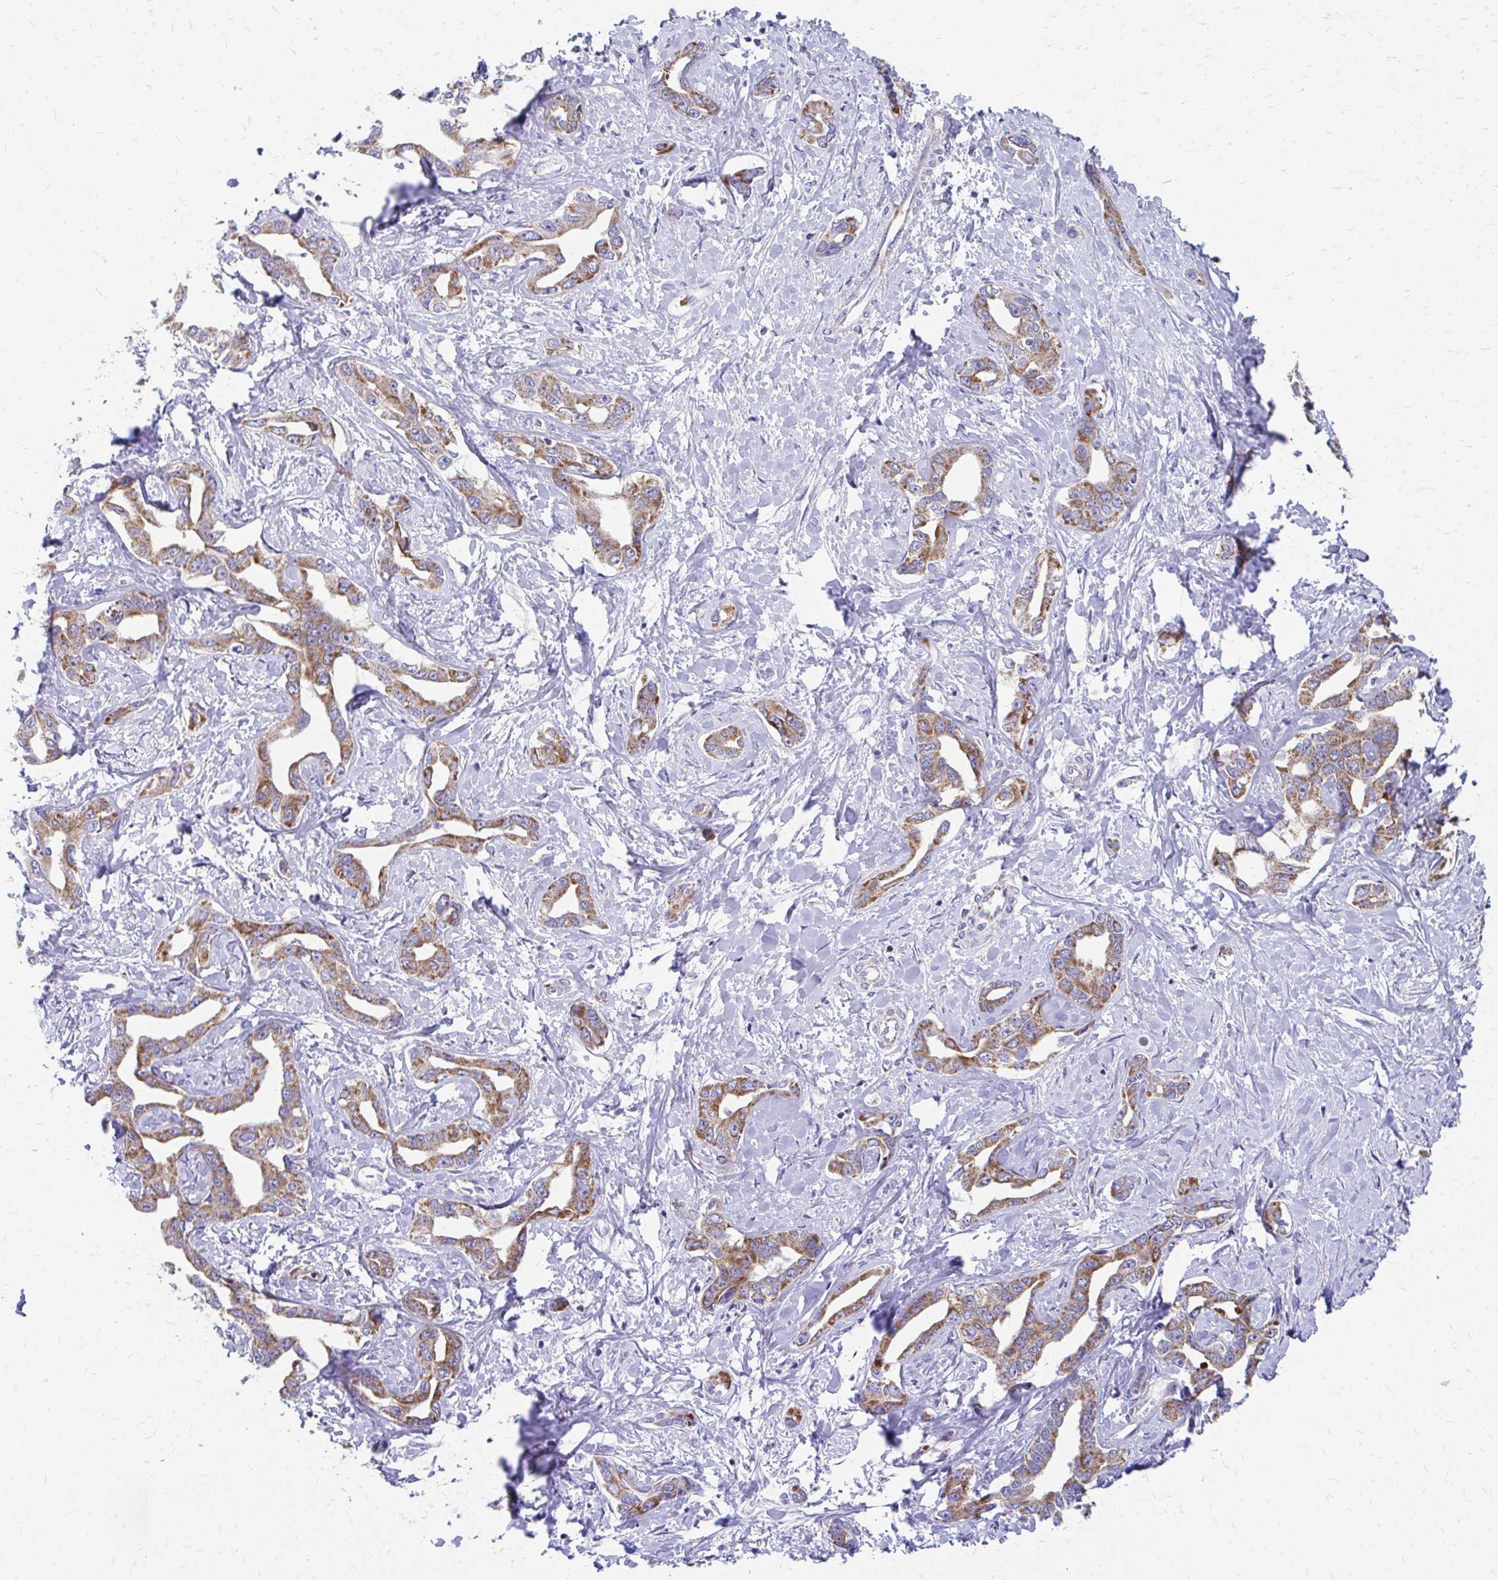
{"staining": {"intensity": "moderate", "quantity": ">75%", "location": "cytoplasmic/membranous"}, "tissue": "liver cancer", "cell_type": "Tumor cells", "image_type": "cancer", "snomed": [{"axis": "morphology", "description": "Cholangiocarcinoma"}, {"axis": "topography", "description": "Liver"}], "caption": "Immunohistochemical staining of human liver cancer demonstrates medium levels of moderate cytoplasmic/membranous protein staining in about >75% of tumor cells. The staining is performed using DAB (3,3'-diaminobenzidine) brown chromogen to label protein expression. The nuclei are counter-stained blue using hematoxylin.", "gene": "MRPL19", "patient": {"sex": "male", "age": 59}}